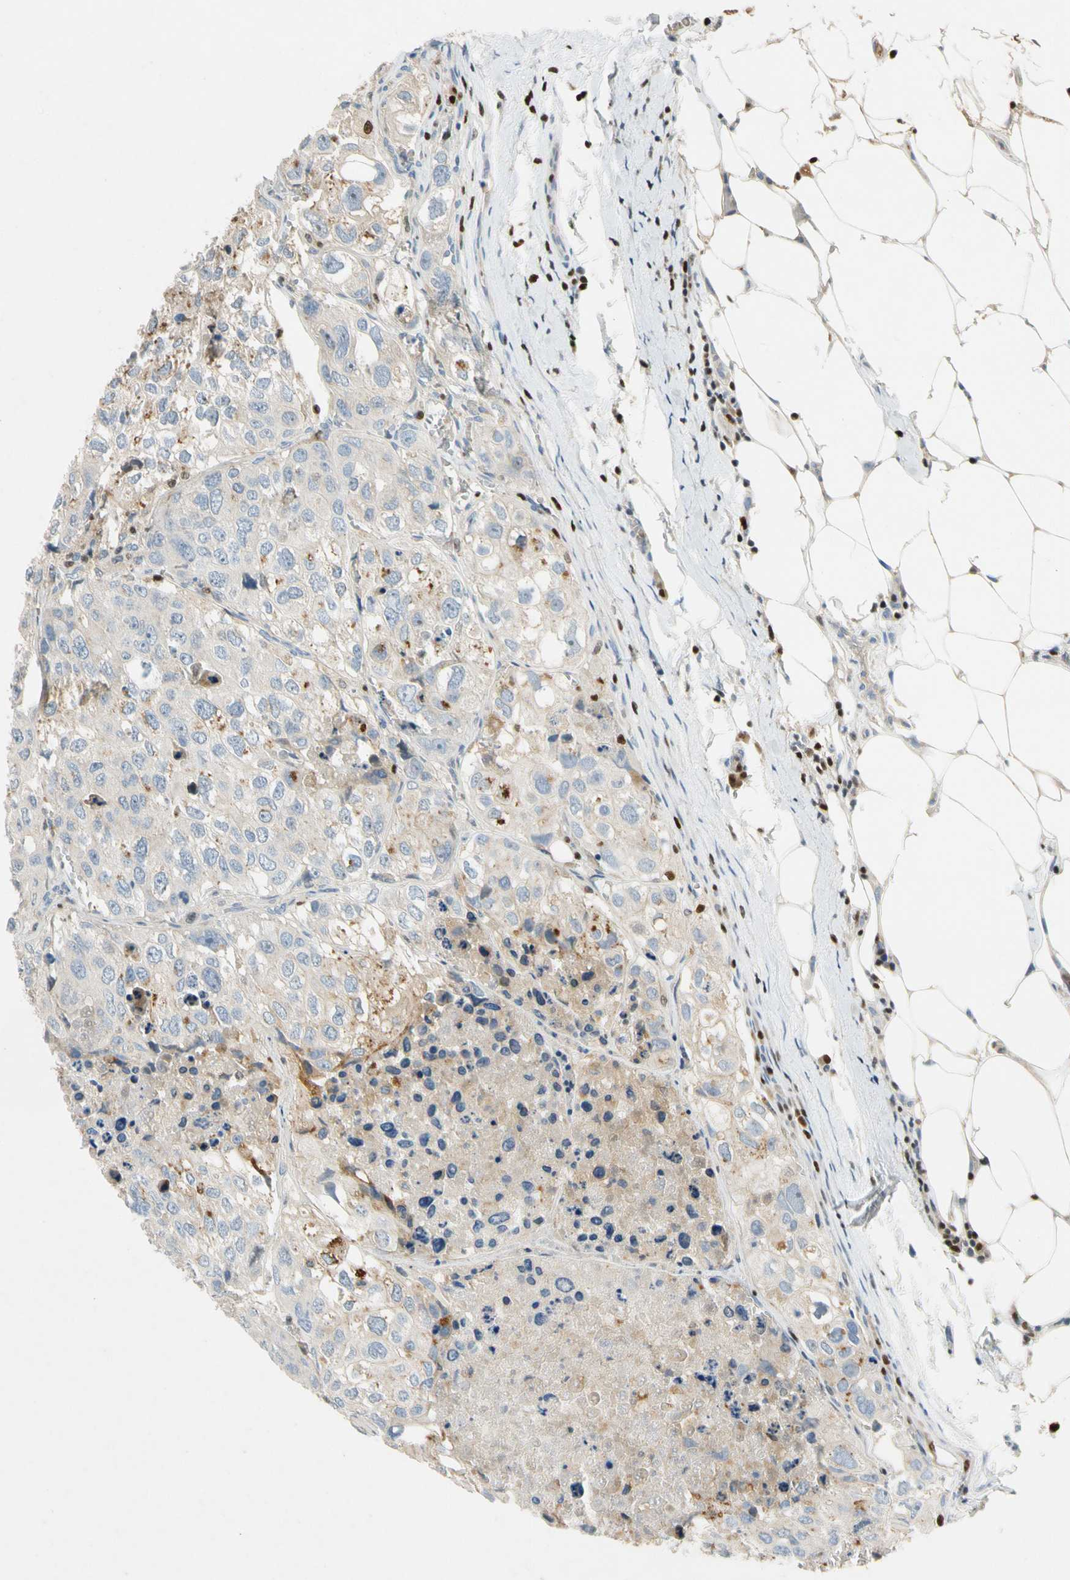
{"staining": {"intensity": "weak", "quantity": "<25%", "location": "cytoplasmic/membranous"}, "tissue": "urothelial cancer", "cell_type": "Tumor cells", "image_type": "cancer", "snomed": [{"axis": "morphology", "description": "Urothelial carcinoma, High grade"}, {"axis": "topography", "description": "Lymph node"}, {"axis": "topography", "description": "Urinary bladder"}], "caption": "This is an immunohistochemistry photomicrograph of urothelial cancer. There is no expression in tumor cells.", "gene": "SP140", "patient": {"sex": "male", "age": 51}}